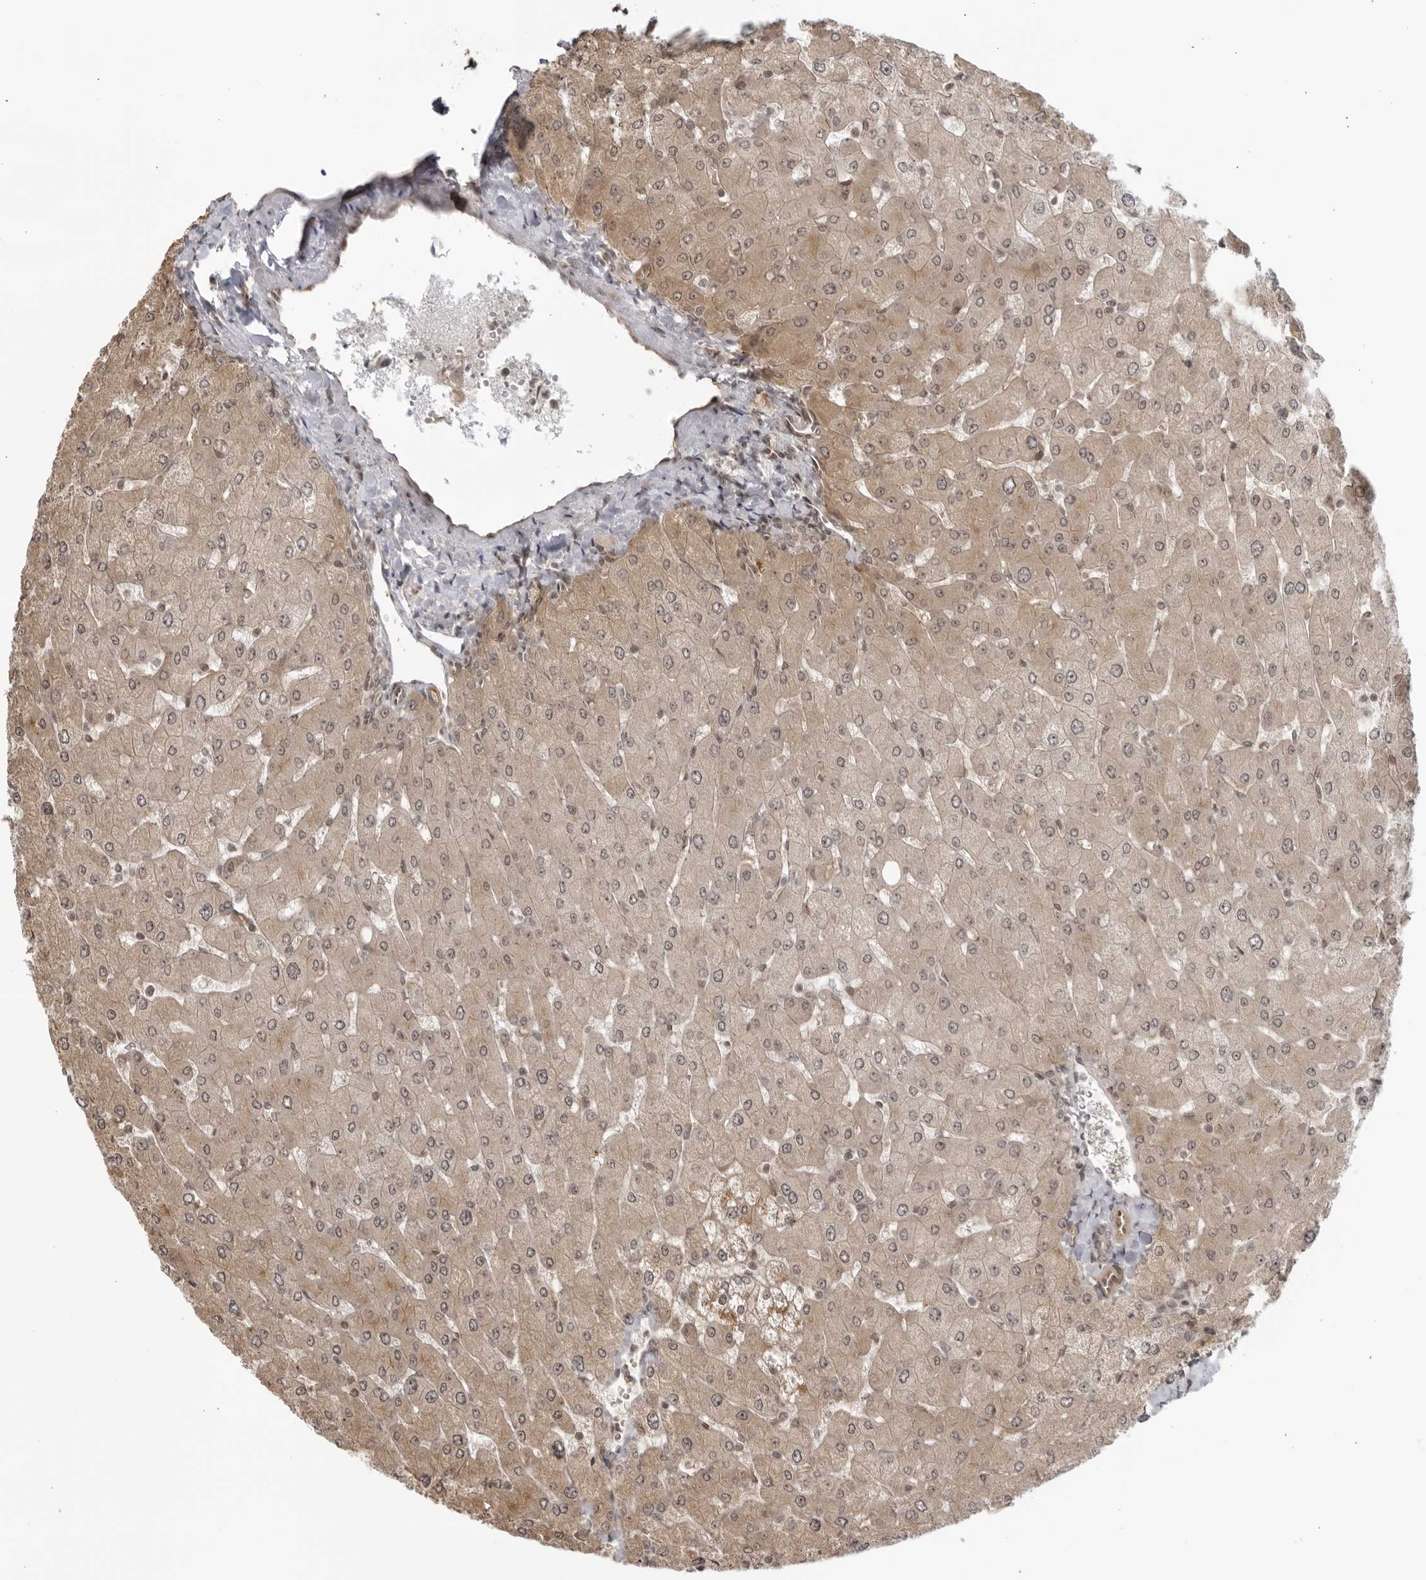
{"staining": {"intensity": "weak", "quantity": "25%-75%", "location": "cytoplasmic/membranous,nuclear"}, "tissue": "liver", "cell_type": "Cholangiocytes", "image_type": "normal", "snomed": [{"axis": "morphology", "description": "Normal tissue, NOS"}, {"axis": "topography", "description": "Liver"}], "caption": "Protein staining of benign liver exhibits weak cytoplasmic/membranous,nuclear staining in approximately 25%-75% of cholangiocytes.", "gene": "TCF21", "patient": {"sex": "male", "age": 55}}